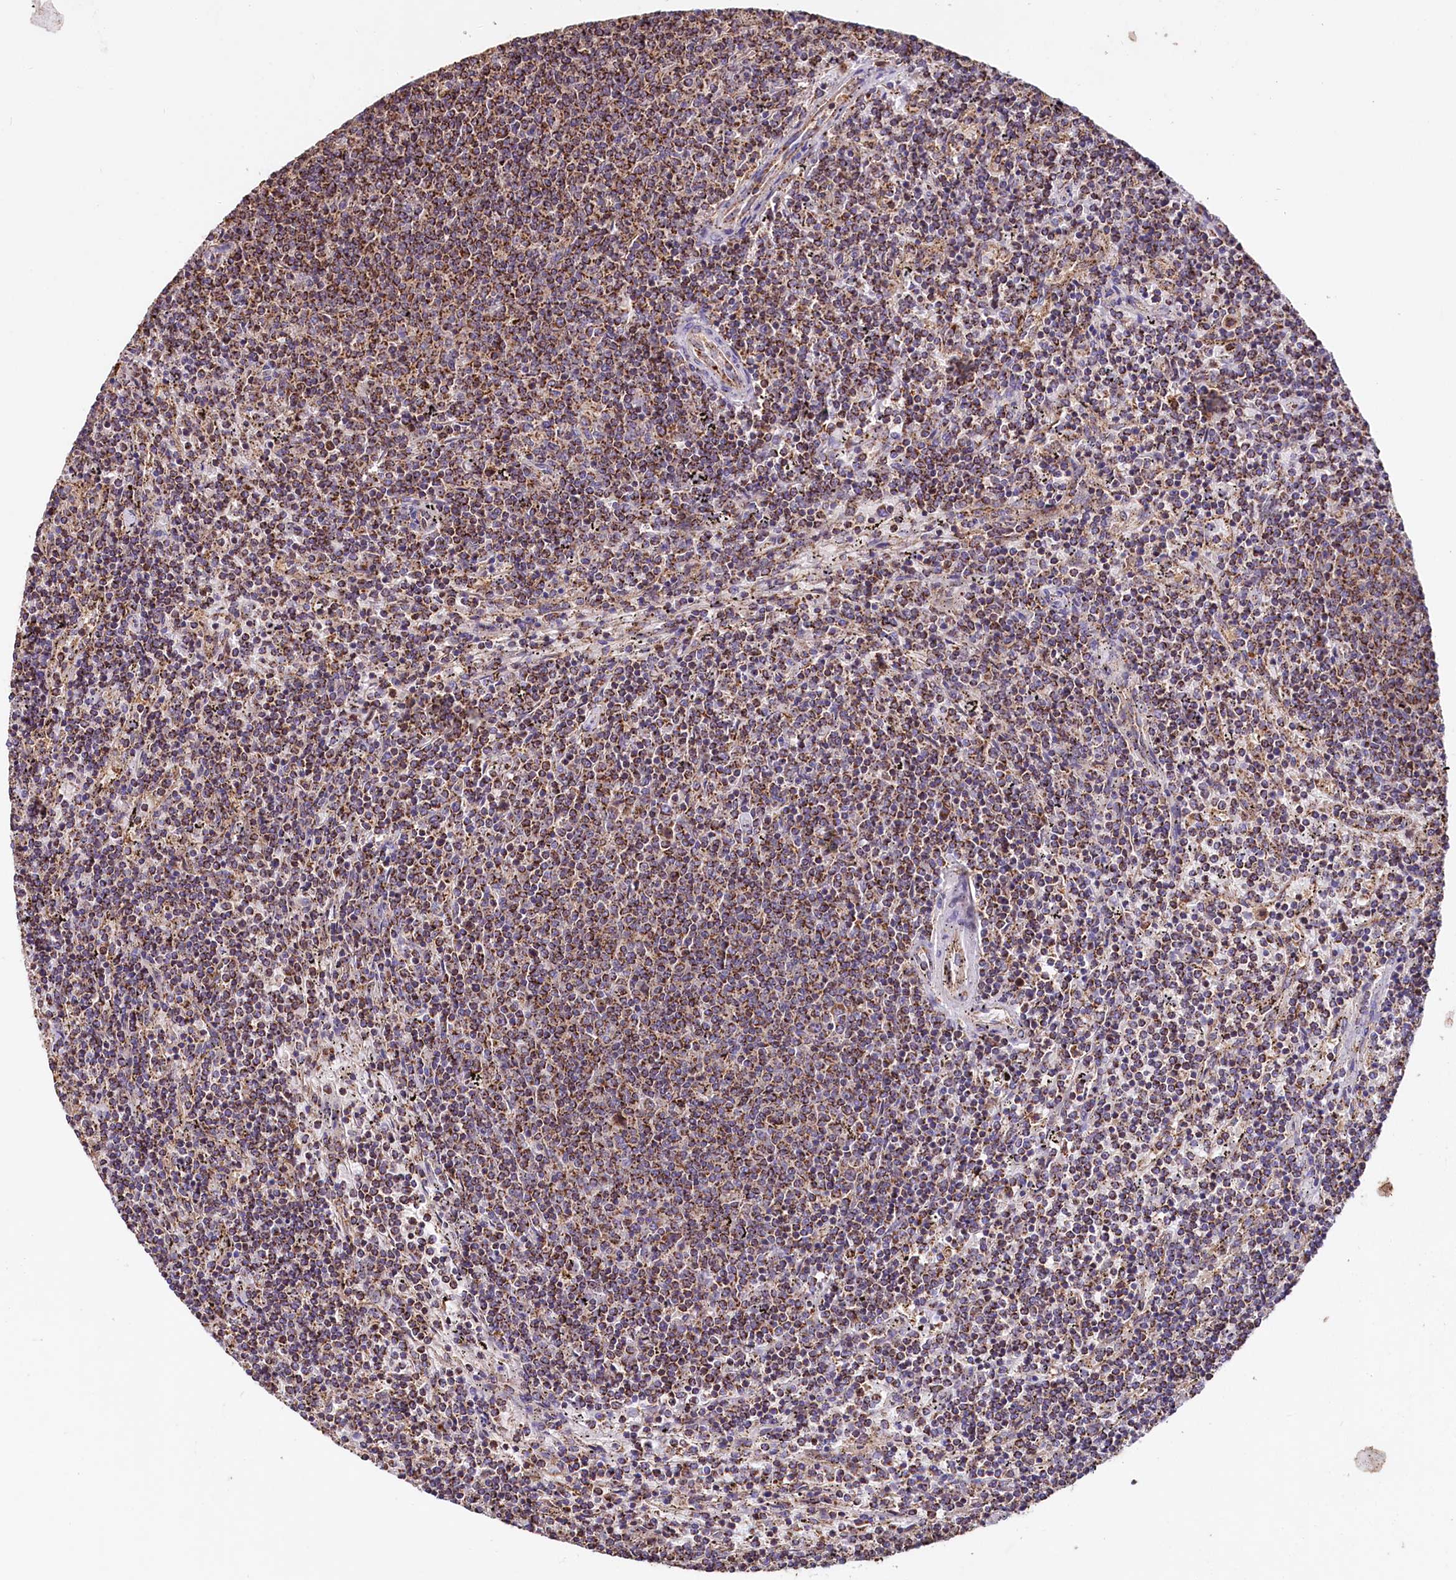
{"staining": {"intensity": "moderate", "quantity": ">75%", "location": "cytoplasmic/membranous"}, "tissue": "lymphoma", "cell_type": "Tumor cells", "image_type": "cancer", "snomed": [{"axis": "morphology", "description": "Malignant lymphoma, non-Hodgkin's type, Low grade"}, {"axis": "topography", "description": "Spleen"}], "caption": "Moderate cytoplasmic/membranous expression for a protein is identified in approximately >75% of tumor cells of malignant lymphoma, non-Hodgkin's type (low-grade) using IHC.", "gene": "NUDT15", "patient": {"sex": "female", "age": 50}}